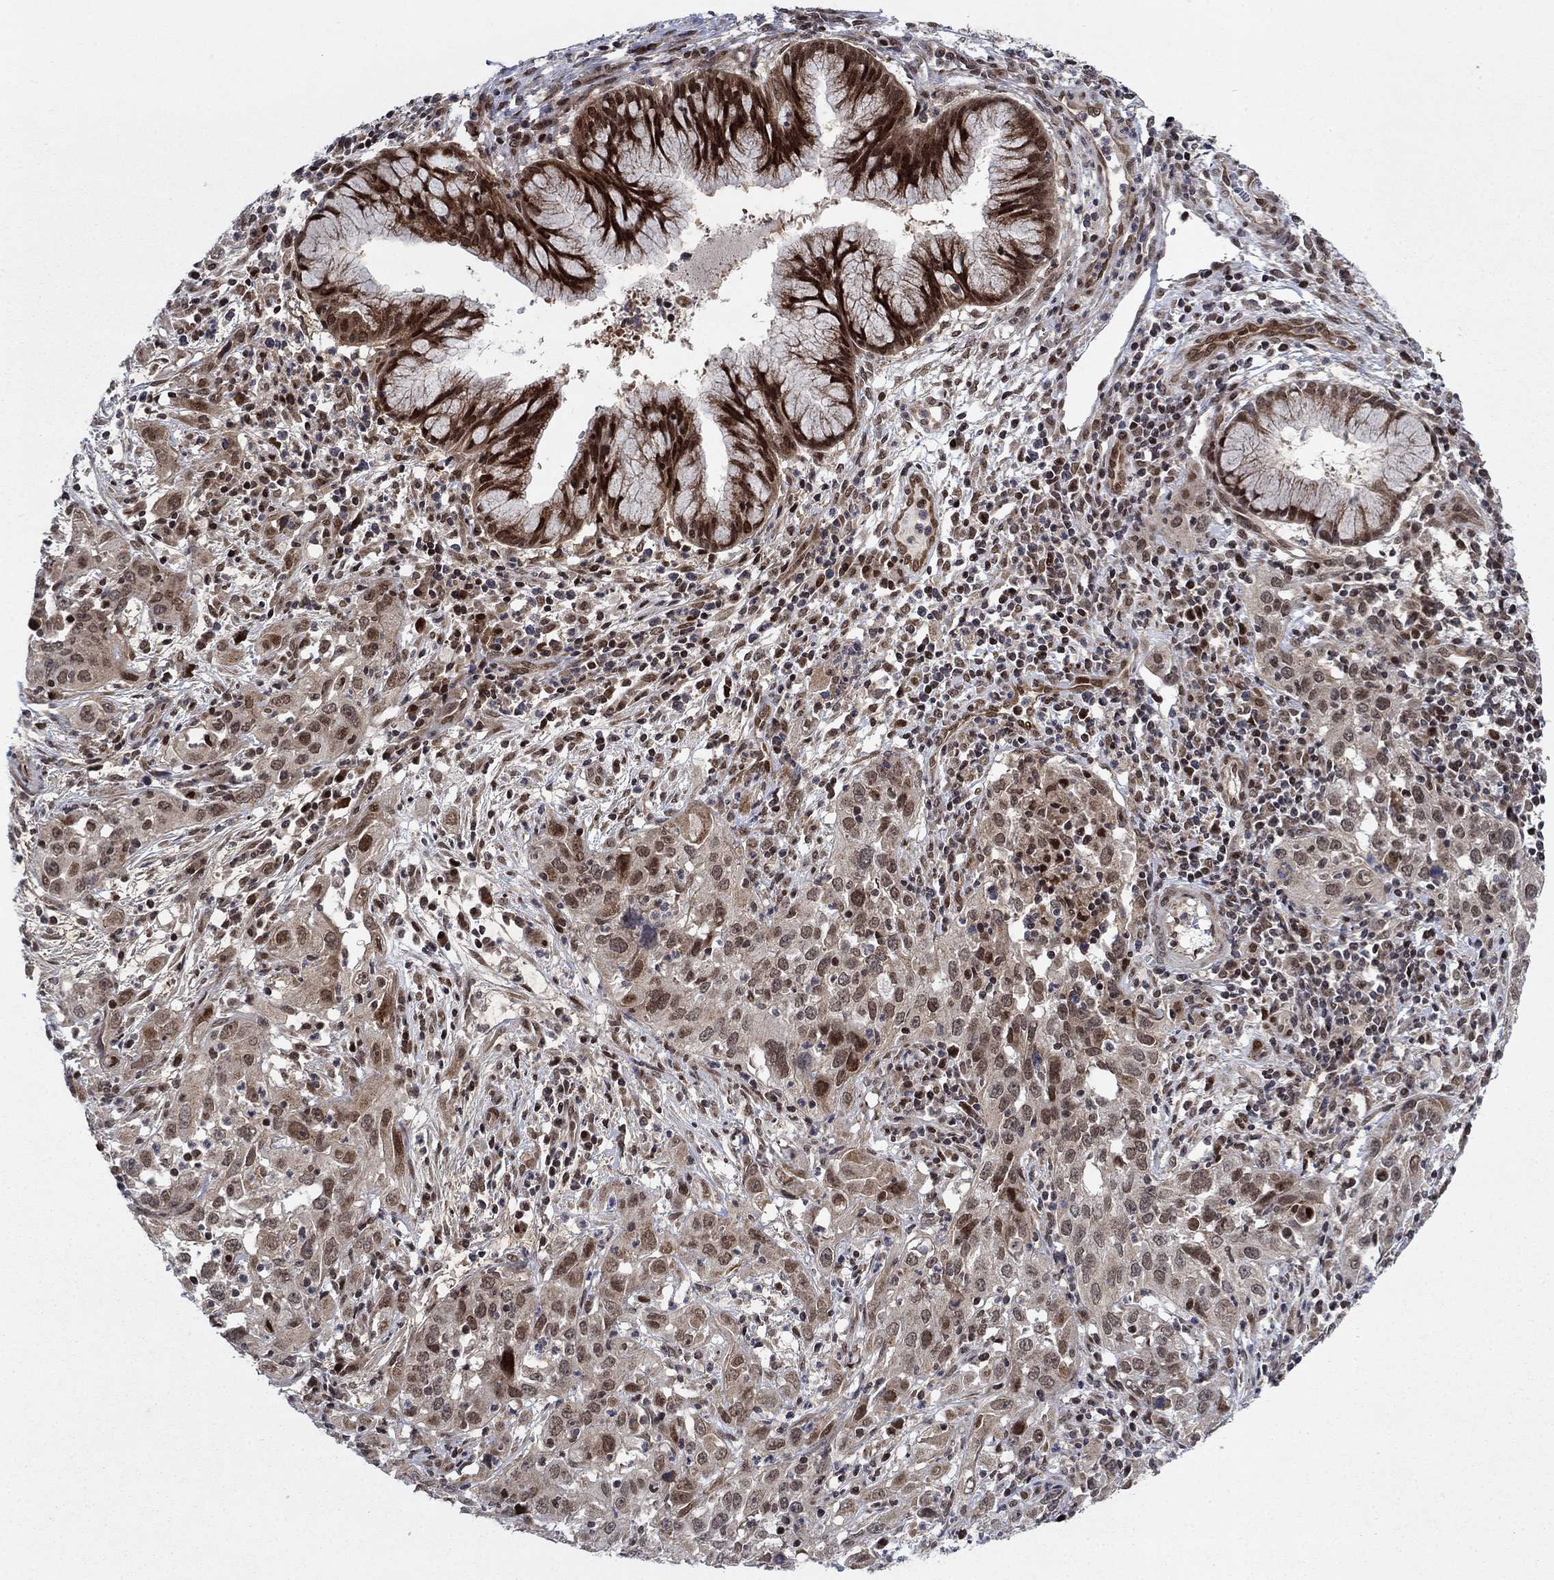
{"staining": {"intensity": "strong", "quantity": "<25%", "location": "nuclear"}, "tissue": "cervical cancer", "cell_type": "Tumor cells", "image_type": "cancer", "snomed": [{"axis": "morphology", "description": "Squamous cell carcinoma, NOS"}, {"axis": "topography", "description": "Cervix"}], "caption": "Cervical cancer tissue exhibits strong nuclear expression in about <25% of tumor cells, visualized by immunohistochemistry.", "gene": "PRICKLE4", "patient": {"sex": "female", "age": 32}}